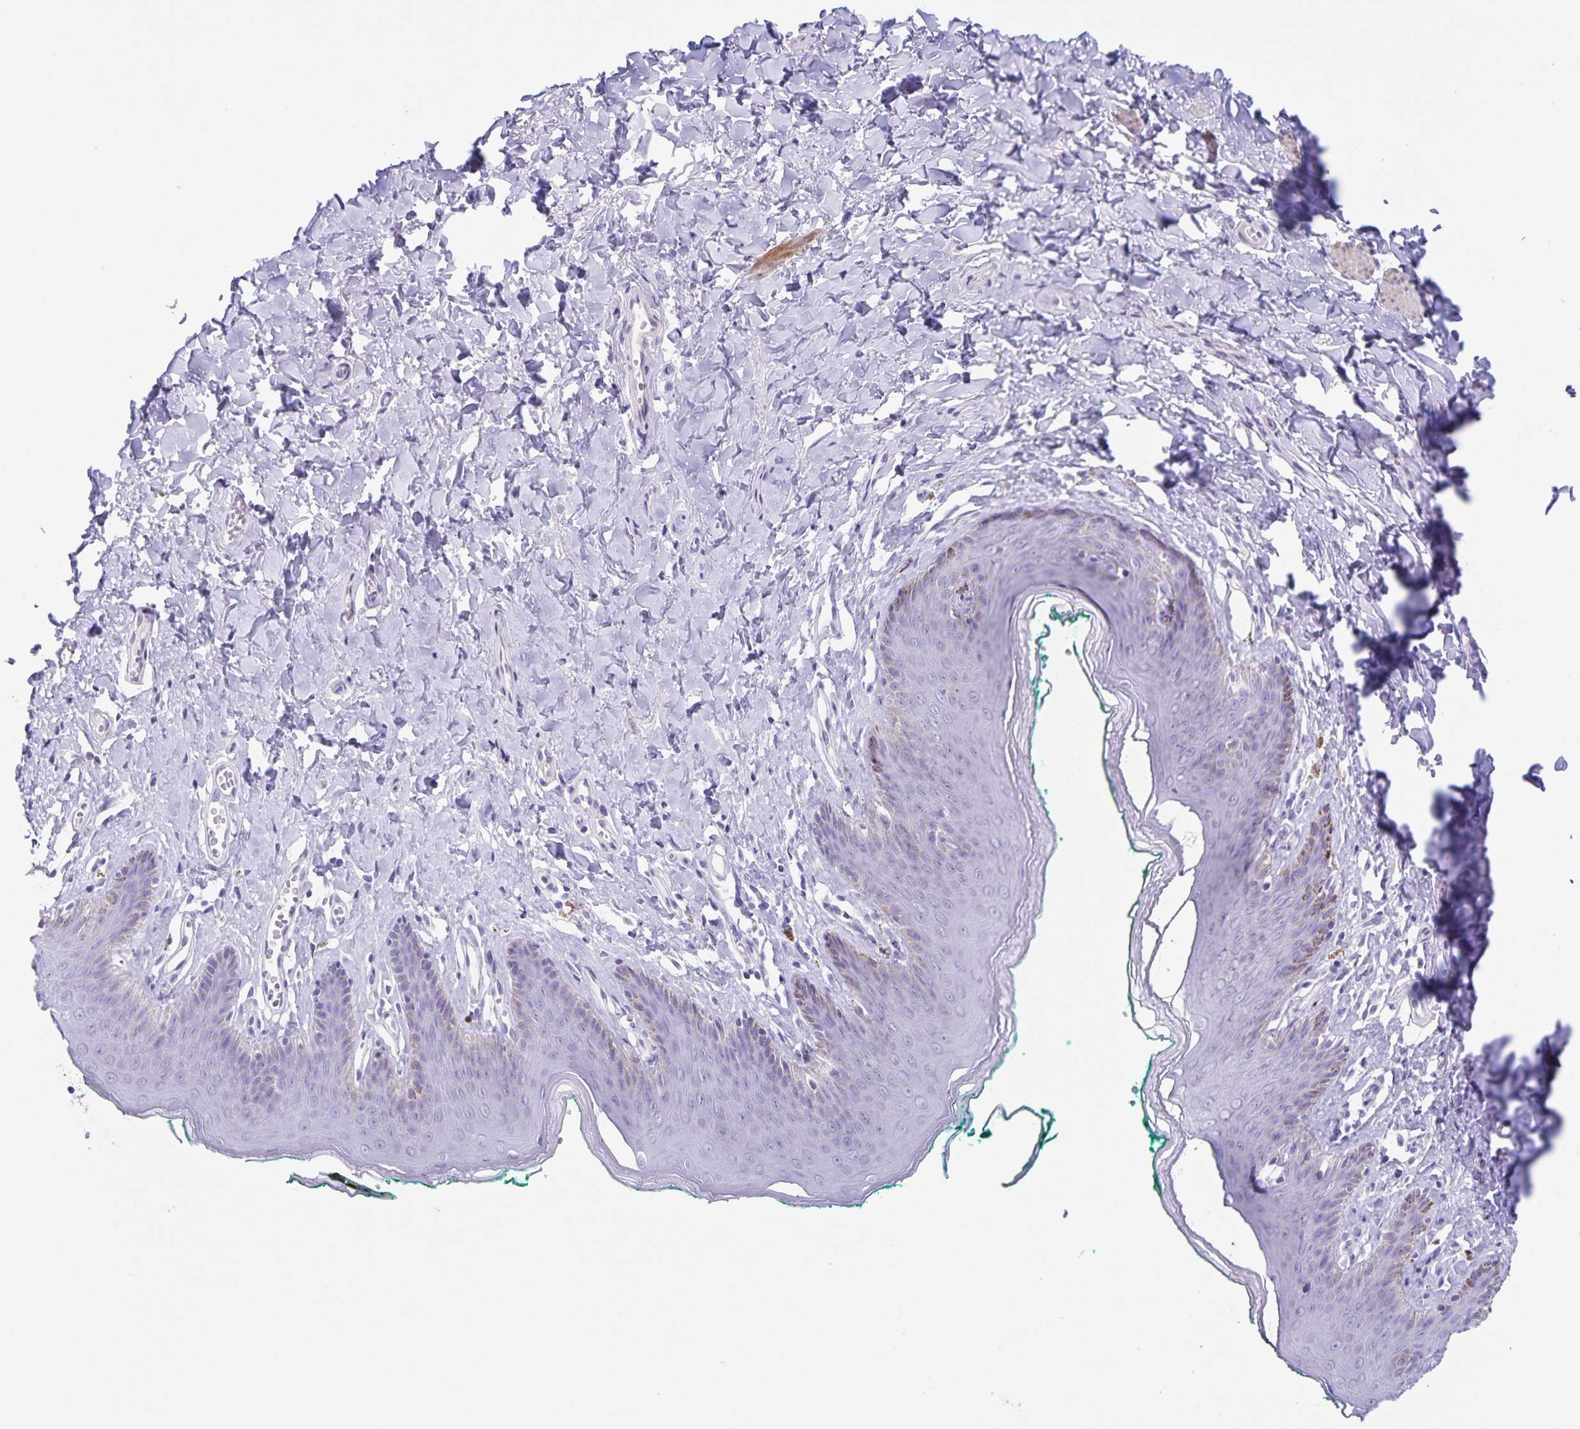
{"staining": {"intensity": "negative", "quantity": "none", "location": "none"}, "tissue": "skin", "cell_type": "Epidermal cells", "image_type": "normal", "snomed": [{"axis": "morphology", "description": "Normal tissue, NOS"}, {"axis": "topography", "description": "Vulva"}, {"axis": "topography", "description": "Peripheral nerve tissue"}], "caption": "A high-resolution photomicrograph shows immunohistochemistry staining of normal skin, which displays no significant staining in epidermal cells.", "gene": "C11orf42", "patient": {"sex": "female", "age": 66}}